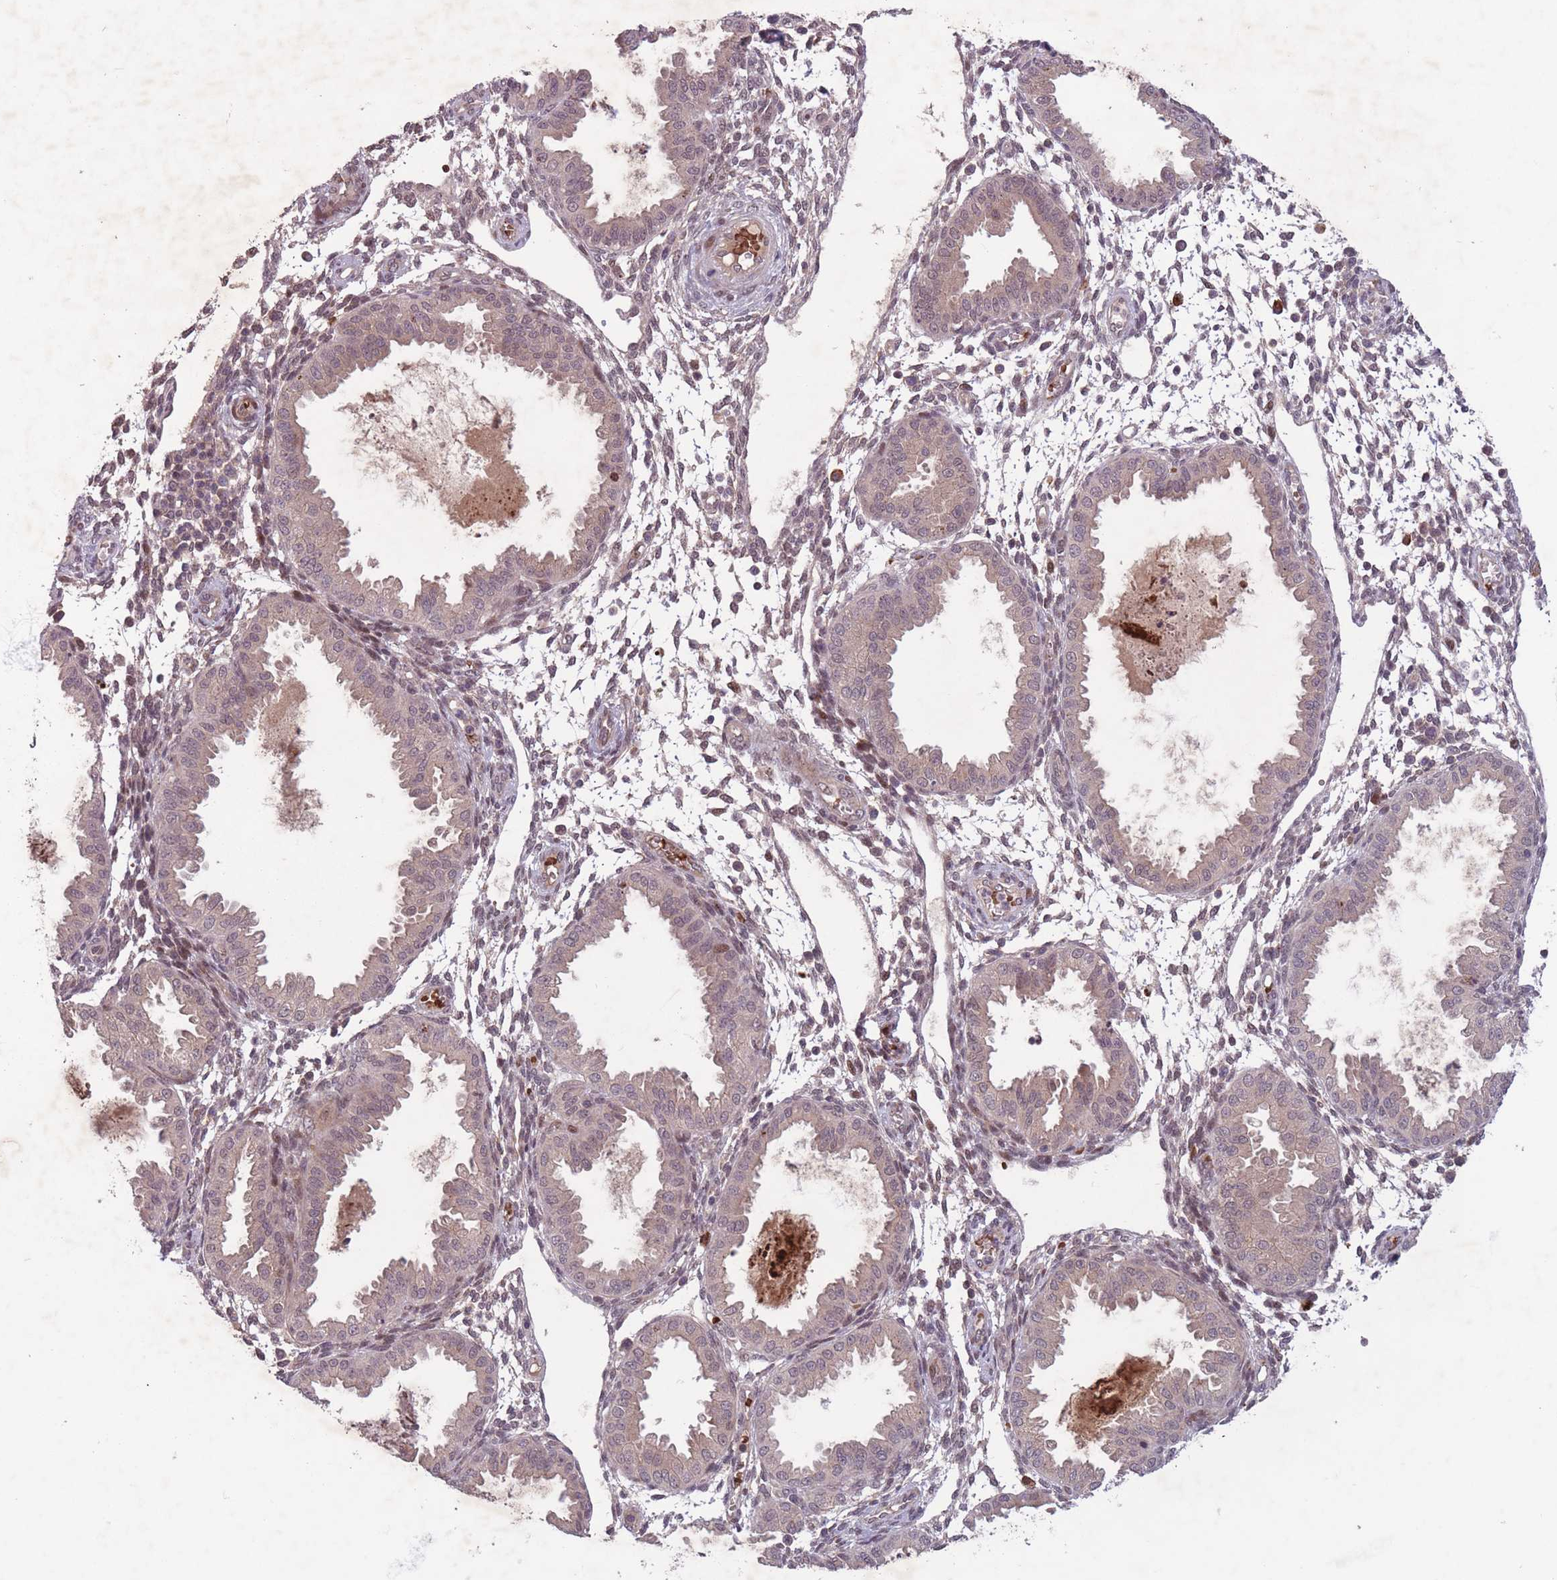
{"staining": {"intensity": "moderate", "quantity": "<25%", "location": "cytoplasmic/membranous,nuclear"}, "tissue": "endometrium", "cell_type": "Cells in endometrial stroma", "image_type": "normal", "snomed": [{"axis": "morphology", "description": "Normal tissue, NOS"}, {"axis": "topography", "description": "Endometrium"}], "caption": "Immunohistochemical staining of unremarkable human endometrium reveals low levels of moderate cytoplasmic/membranous,nuclear expression in approximately <25% of cells in endometrial stroma. (DAB (3,3'-diaminobenzidine) IHC, brown staining for protein, blue staining for nuclei).", "gene": "SECTM1", "patient": {"sex": "female", "age": 33}}